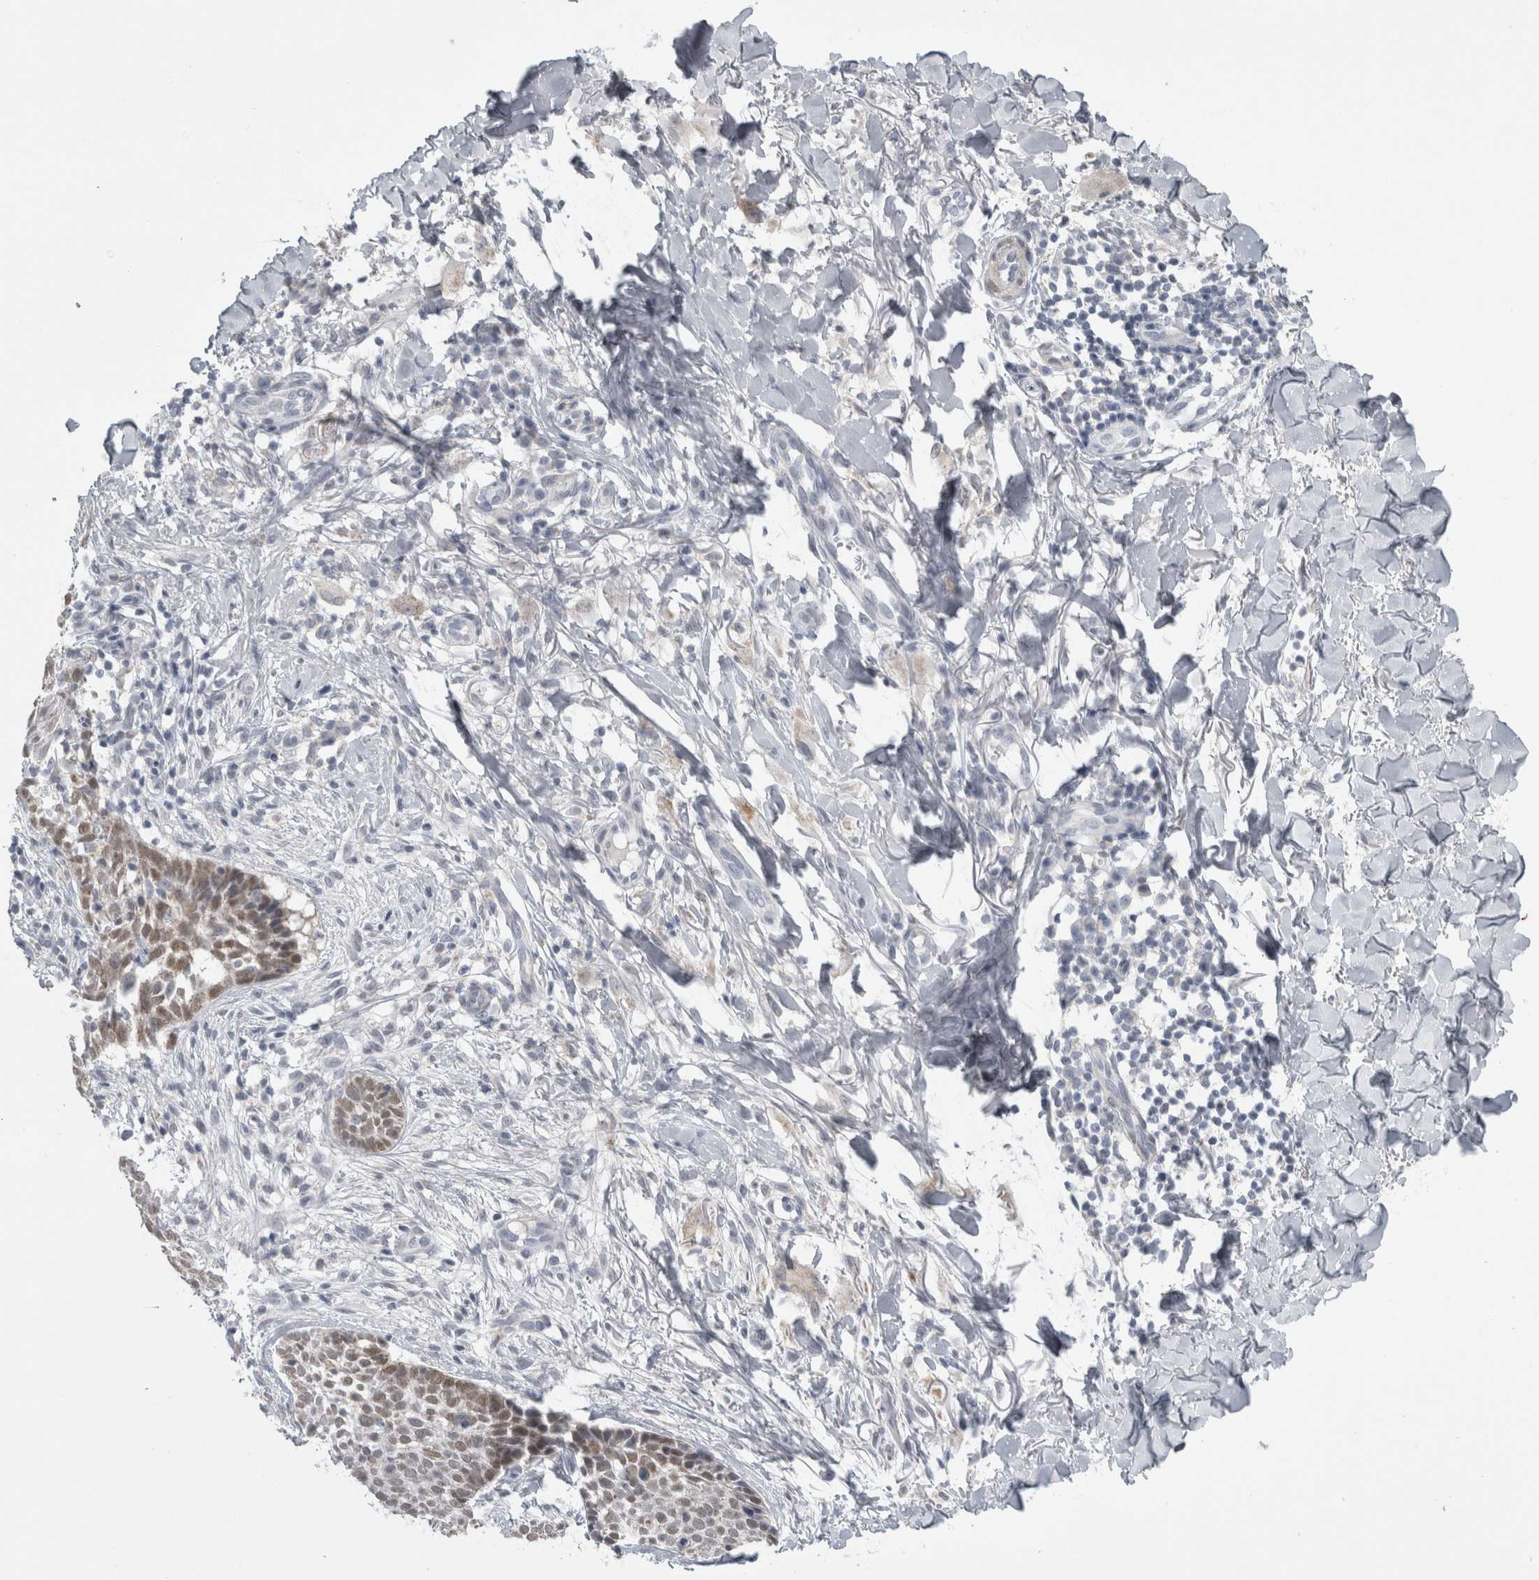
{"staining": {"intensity": "weak", "quantity": ">75%", "location": "nuclear"}, "tissue": "skin cancer", "cell_type": "Tumor cells", "image_type": "cancer", "snomed": [{"axis": "morphology", "description": "Normal tissue, NOS"}, {"axis": "morphology", "description": "Basal cell carcinoma"}, {"axis": "topography", "description": "Skin"}], "caption": "Basal cell carcinoma (skin) stained with DAB (3,3'-diaminobenzidine) IHC reveals low levels of weak nuclear positivity in approximately >75% of tumor cells. (Stains: DAB (3,3'-diaminobenzidine) in brown, nuclei in blue, Microscopy: brightfield microscopy at high magnification).", "gene": "PLIN1", "patient": {"sex": "male", "age": 67}}